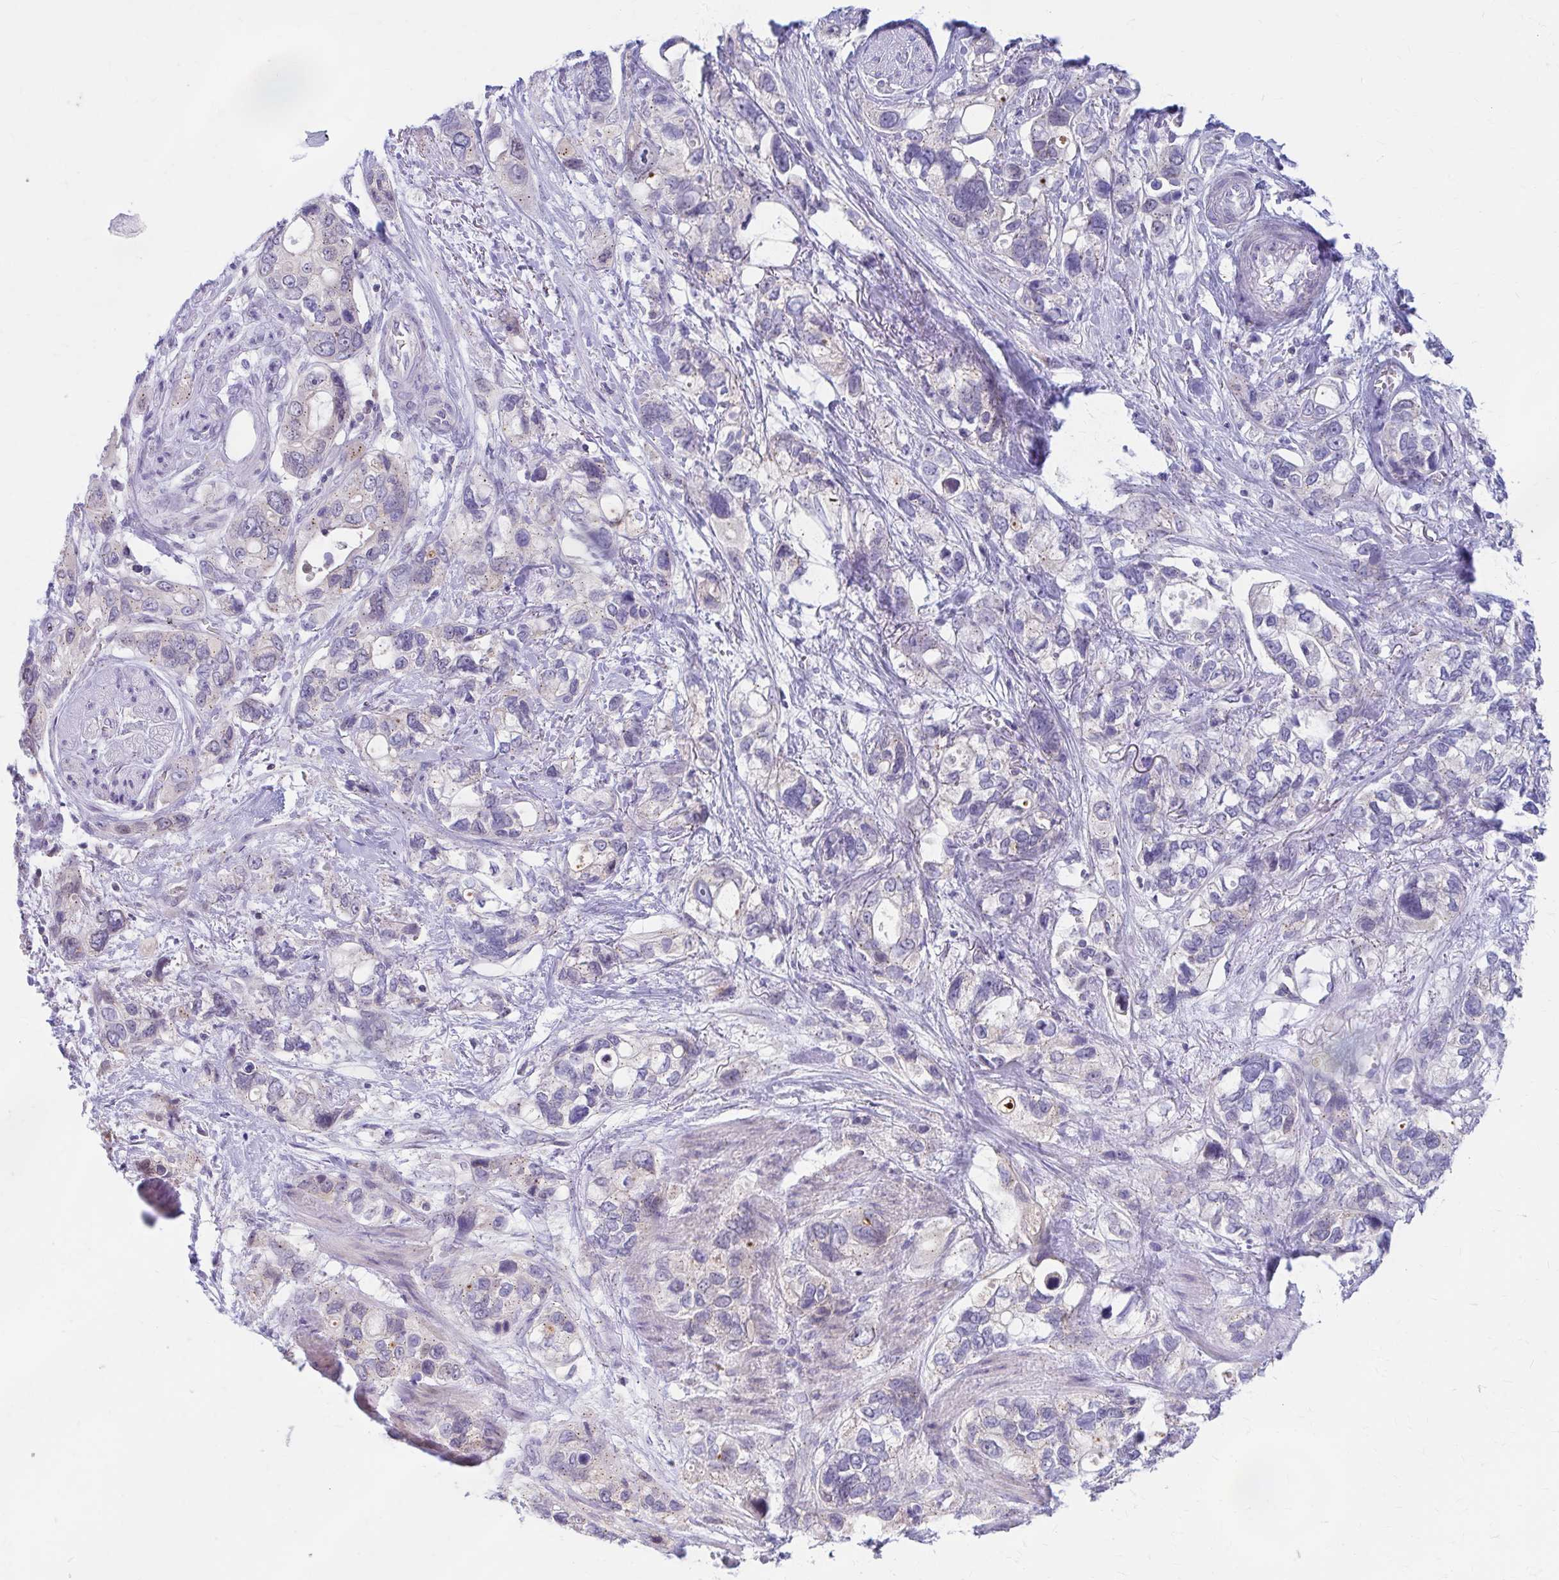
{"staining": {"intensity": "moderate", "quantity": "<25%", "location": "cytoplasmic/membranous"}, "tissue": "stomach cancer", "cell_type": "Tumor cells", "image_type": "cancer", "snomed": [{"axis": "morphology", "description": "Adenocarcinoma, NOS"}, {"axis": "topography", "description": "Stomach, upper"}], "caption": "Immunohistochemical staining of stomach adenocarcinoma exhibits moderate cytoplasmic/membranous protein staining in approximately <25% of tumor cells.", "gene": "RADIL", "patient": {"sex": "female", "age": 81}}